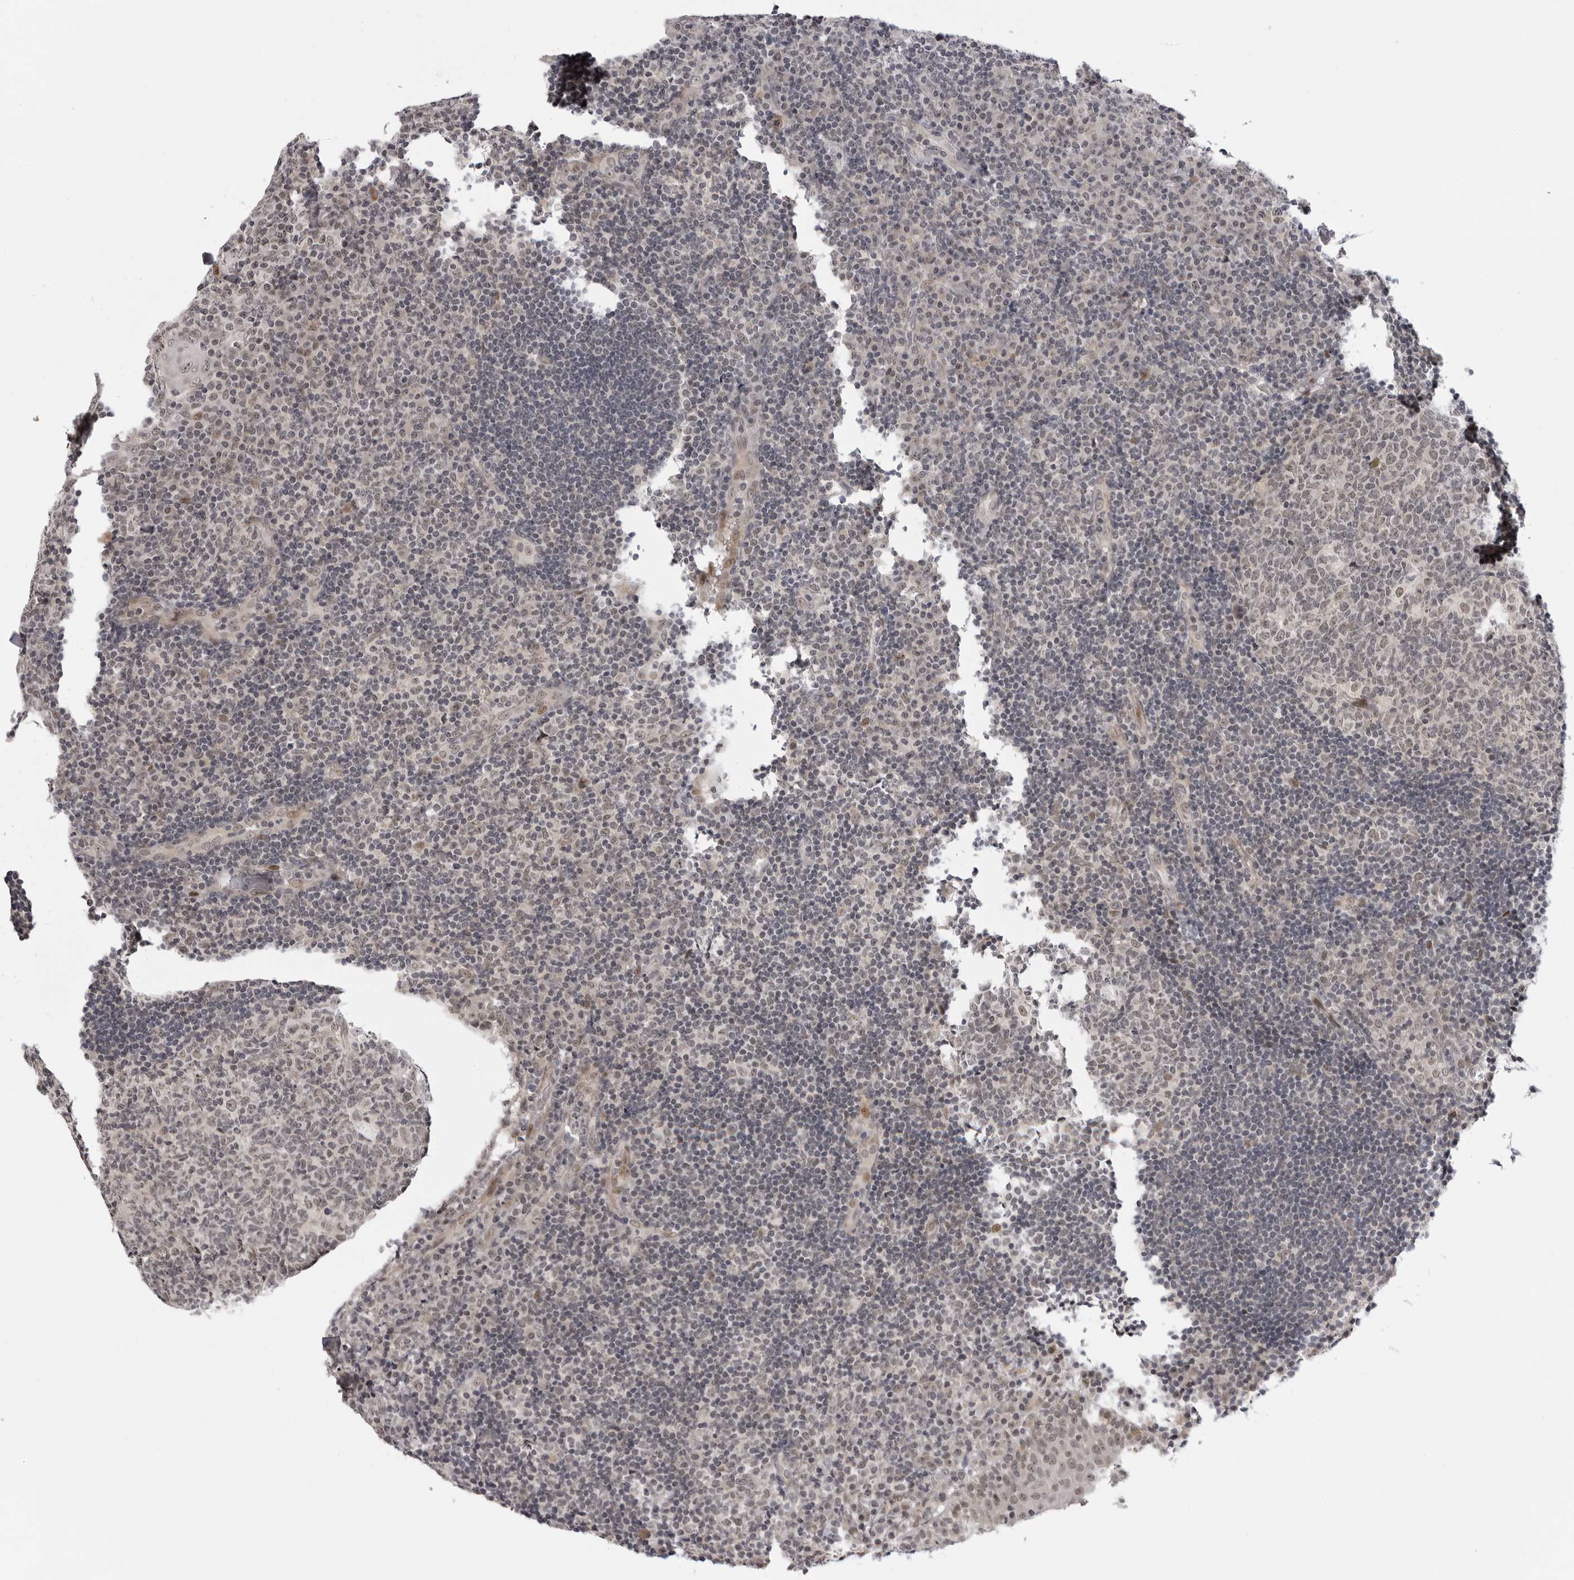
{"staining": {"intensity": "weak", "quantity": "<25%", "location": "nuclear"}, "tissue": "tonsil", "cell_type": "Germinal center cells", "image_type": "normal", "snomed": [{"axis": "morphology", "description": "Normal tissue, NOS"}, {"axis": "topography", "description": "Tonsil"}], "caption": "Immunohistochemistry (IHC) of normal human tonsil exhibits no staining in germinal center cells.", "gene": "ALPK2", "patient": {"sex": "female", "age": 40}}